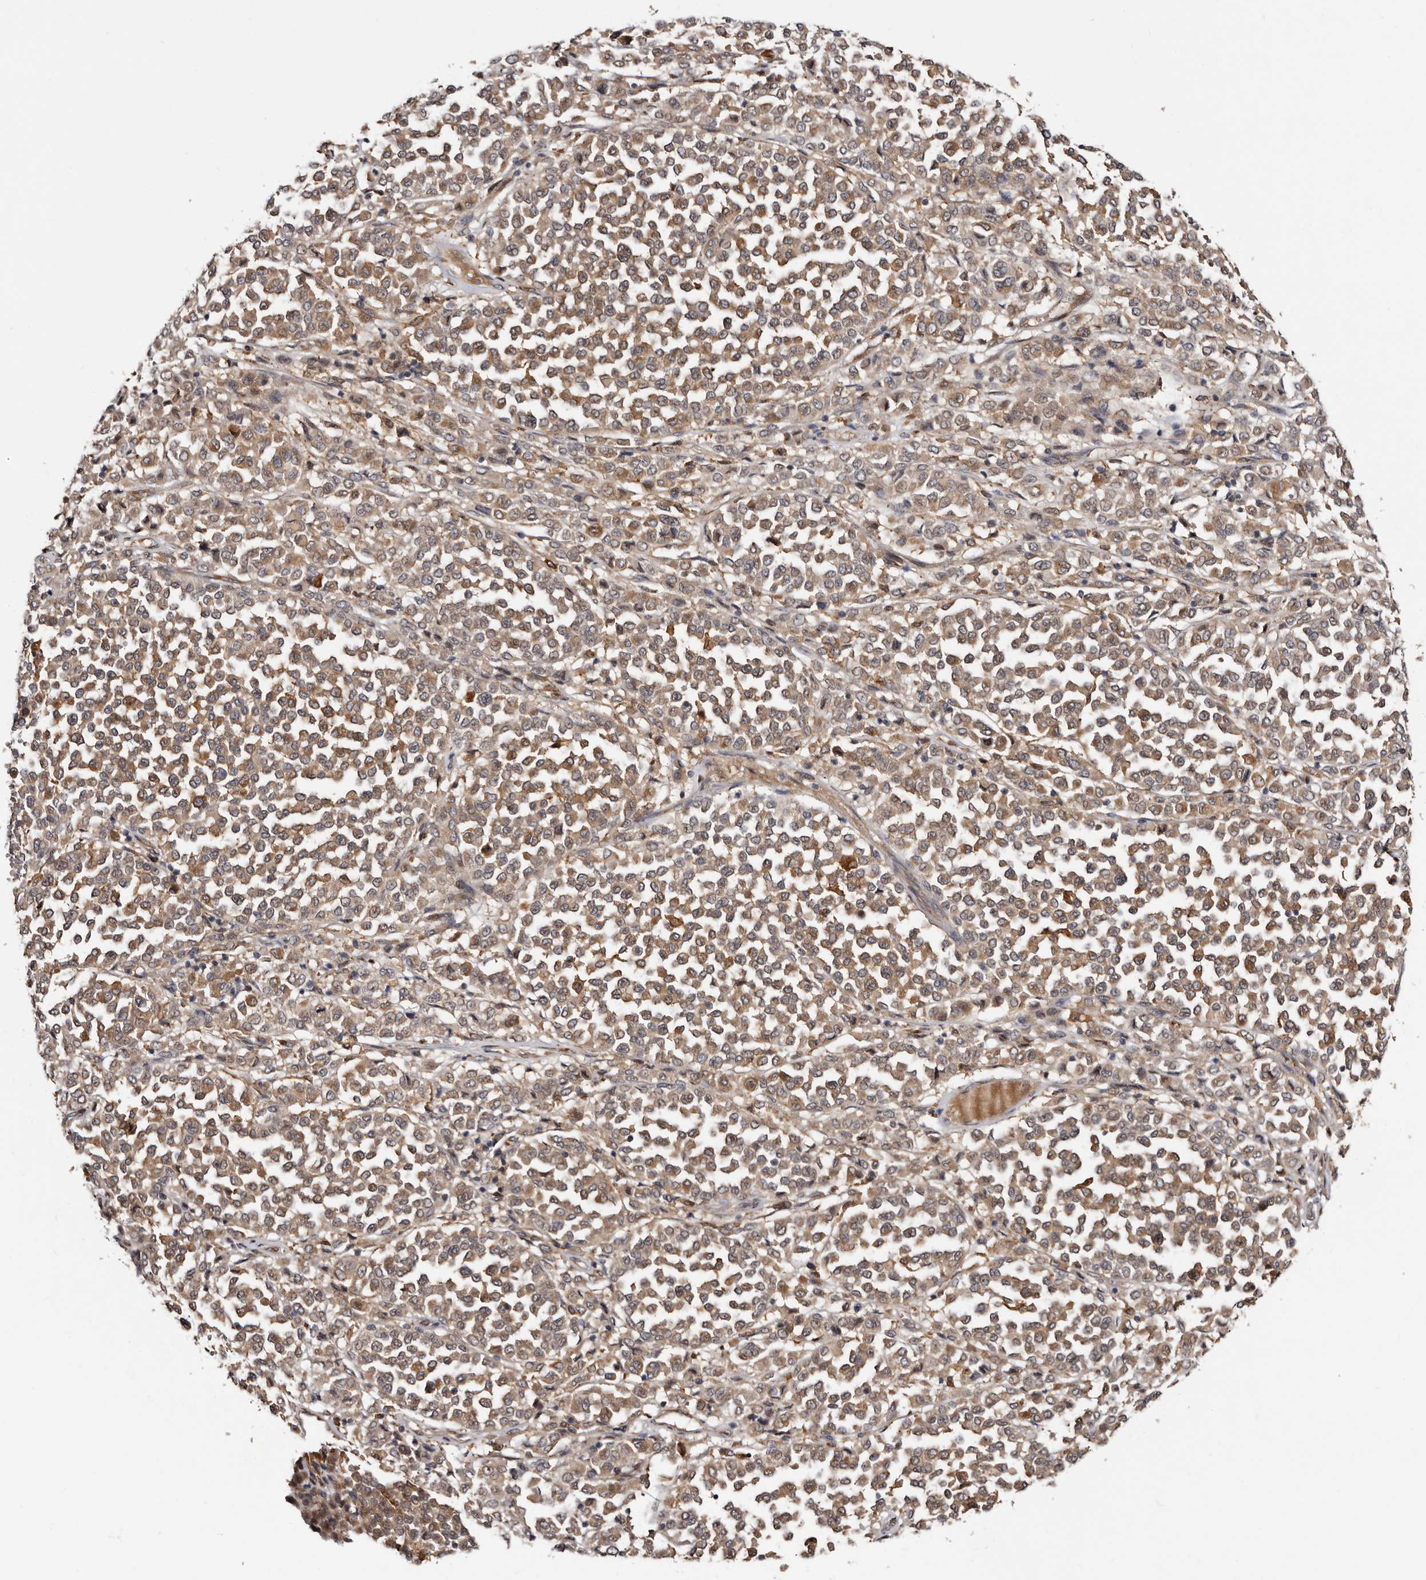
{"staining": {"intensity": "moderate", "quantity": ">75%", "location": "cytoplasmic/membranous"}, "tissue": "melanoma", "cell_type": "Tumor cells", "image_type": "cancer", "snomed": [{"axis": "morphology", "description": "Malignant melanoma, Metastatic site"}, {"axis": "topography", "description": "Pancreas"}], "caption": "This micrograph displays malignant melanoma (metastatic site) stained with immunohistochemistry to label a protein in brown. The cytoplasmic/membranous of tumor cells show moderate positivity for the protein. Nuclei are counter-stained blue.", "gene": "TBC1D22B", "patient": {"sex": "female", "age": 30}}